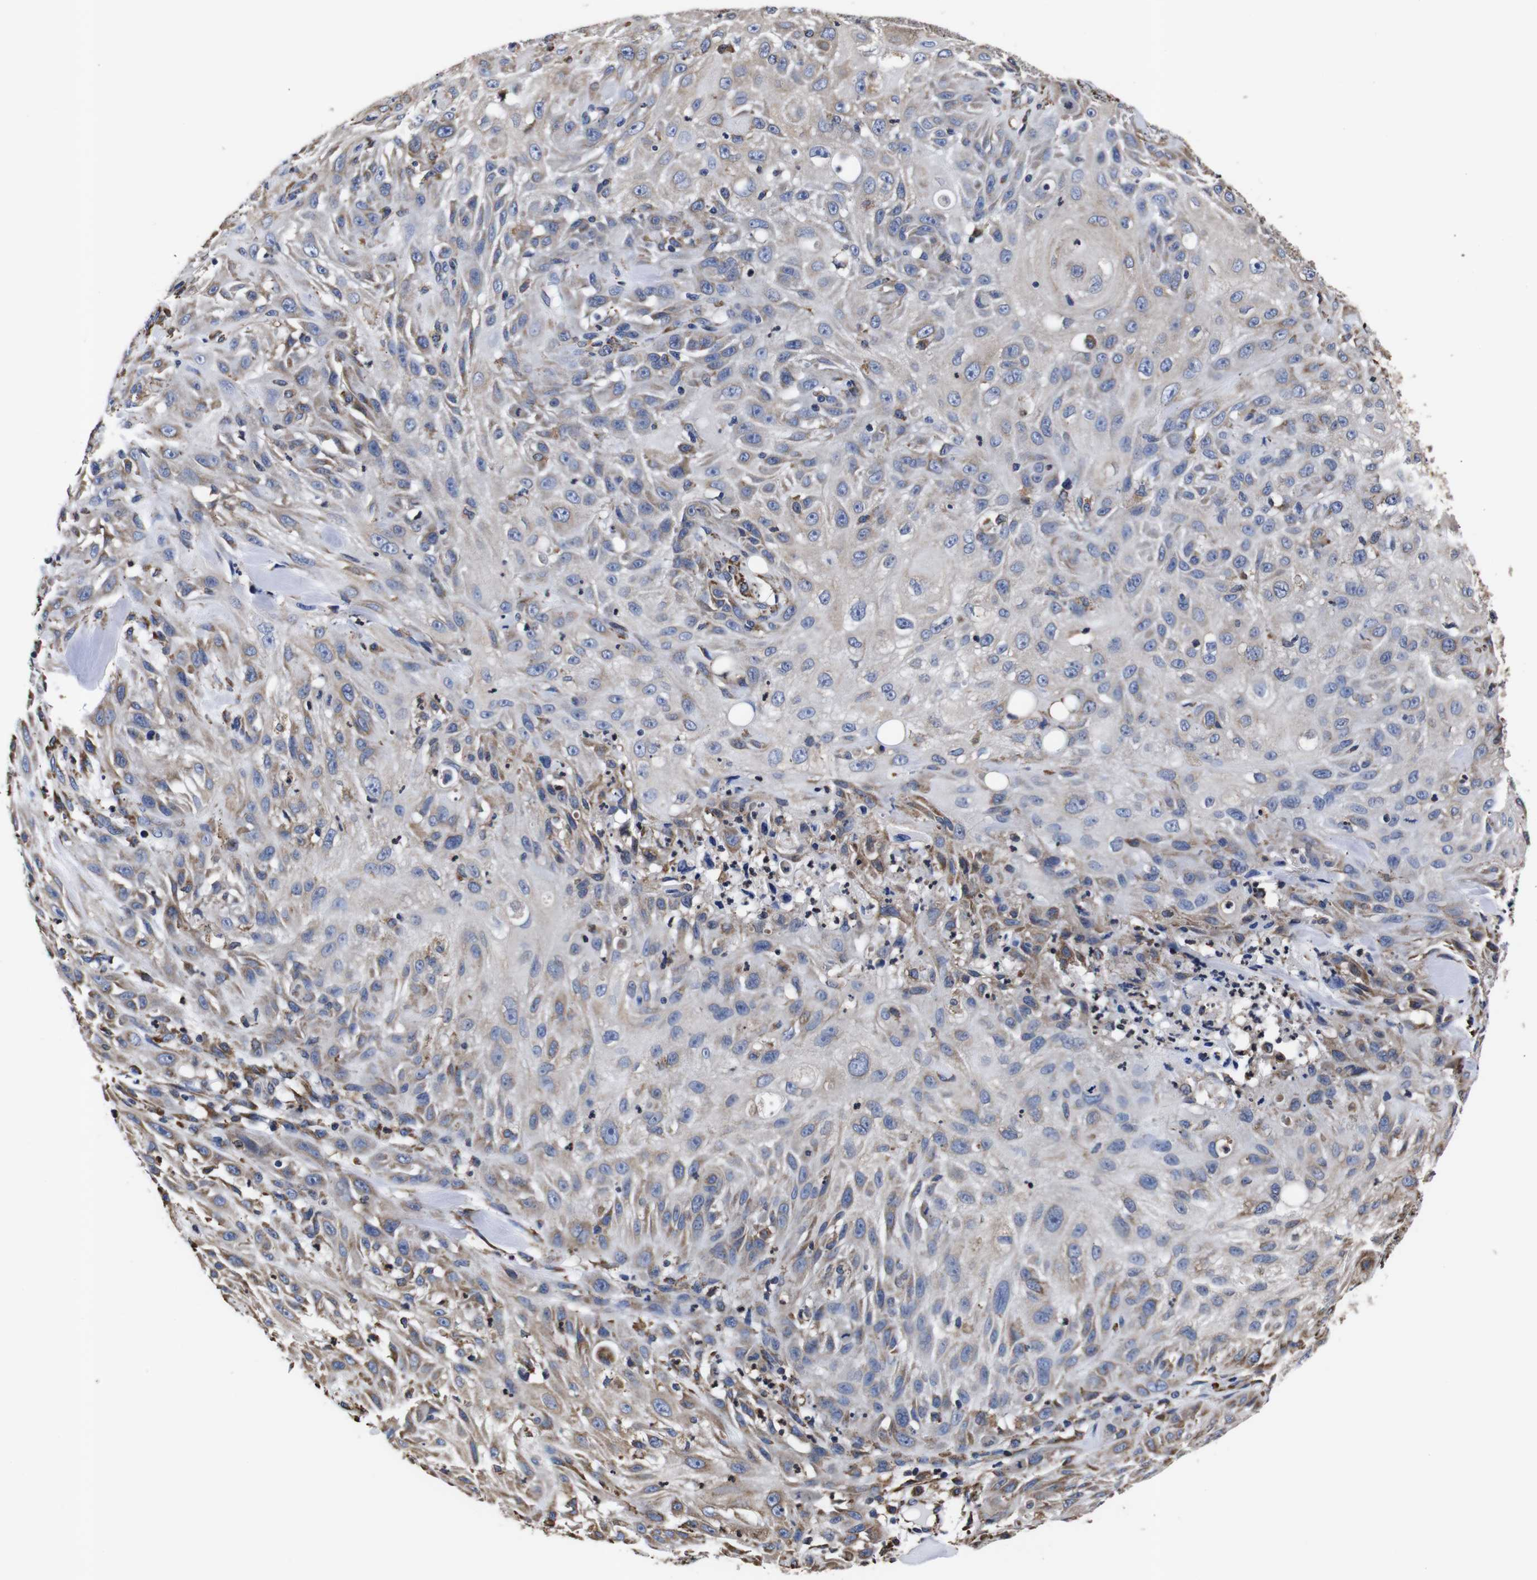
{"staining": {"intensity": "weak", "quantity": "<25%", "location": "cytoplasmic/membranous"}, "tissue": "skin cancer", "cell_type": "Tumor cells", "image_type": "cancer", "snomed": [{"axis": "morphology", "description": "Squamous cell carcinoma, NOS"}, {"axis": "topography", "description": "Skin"}], "caption": "Squamous cell carcinoma (skin) was stained to show a protein in brown. There is no significant staining in tumor cells.", "gene": "PPIB", "patient": {"sex": "male", "age": 75}}